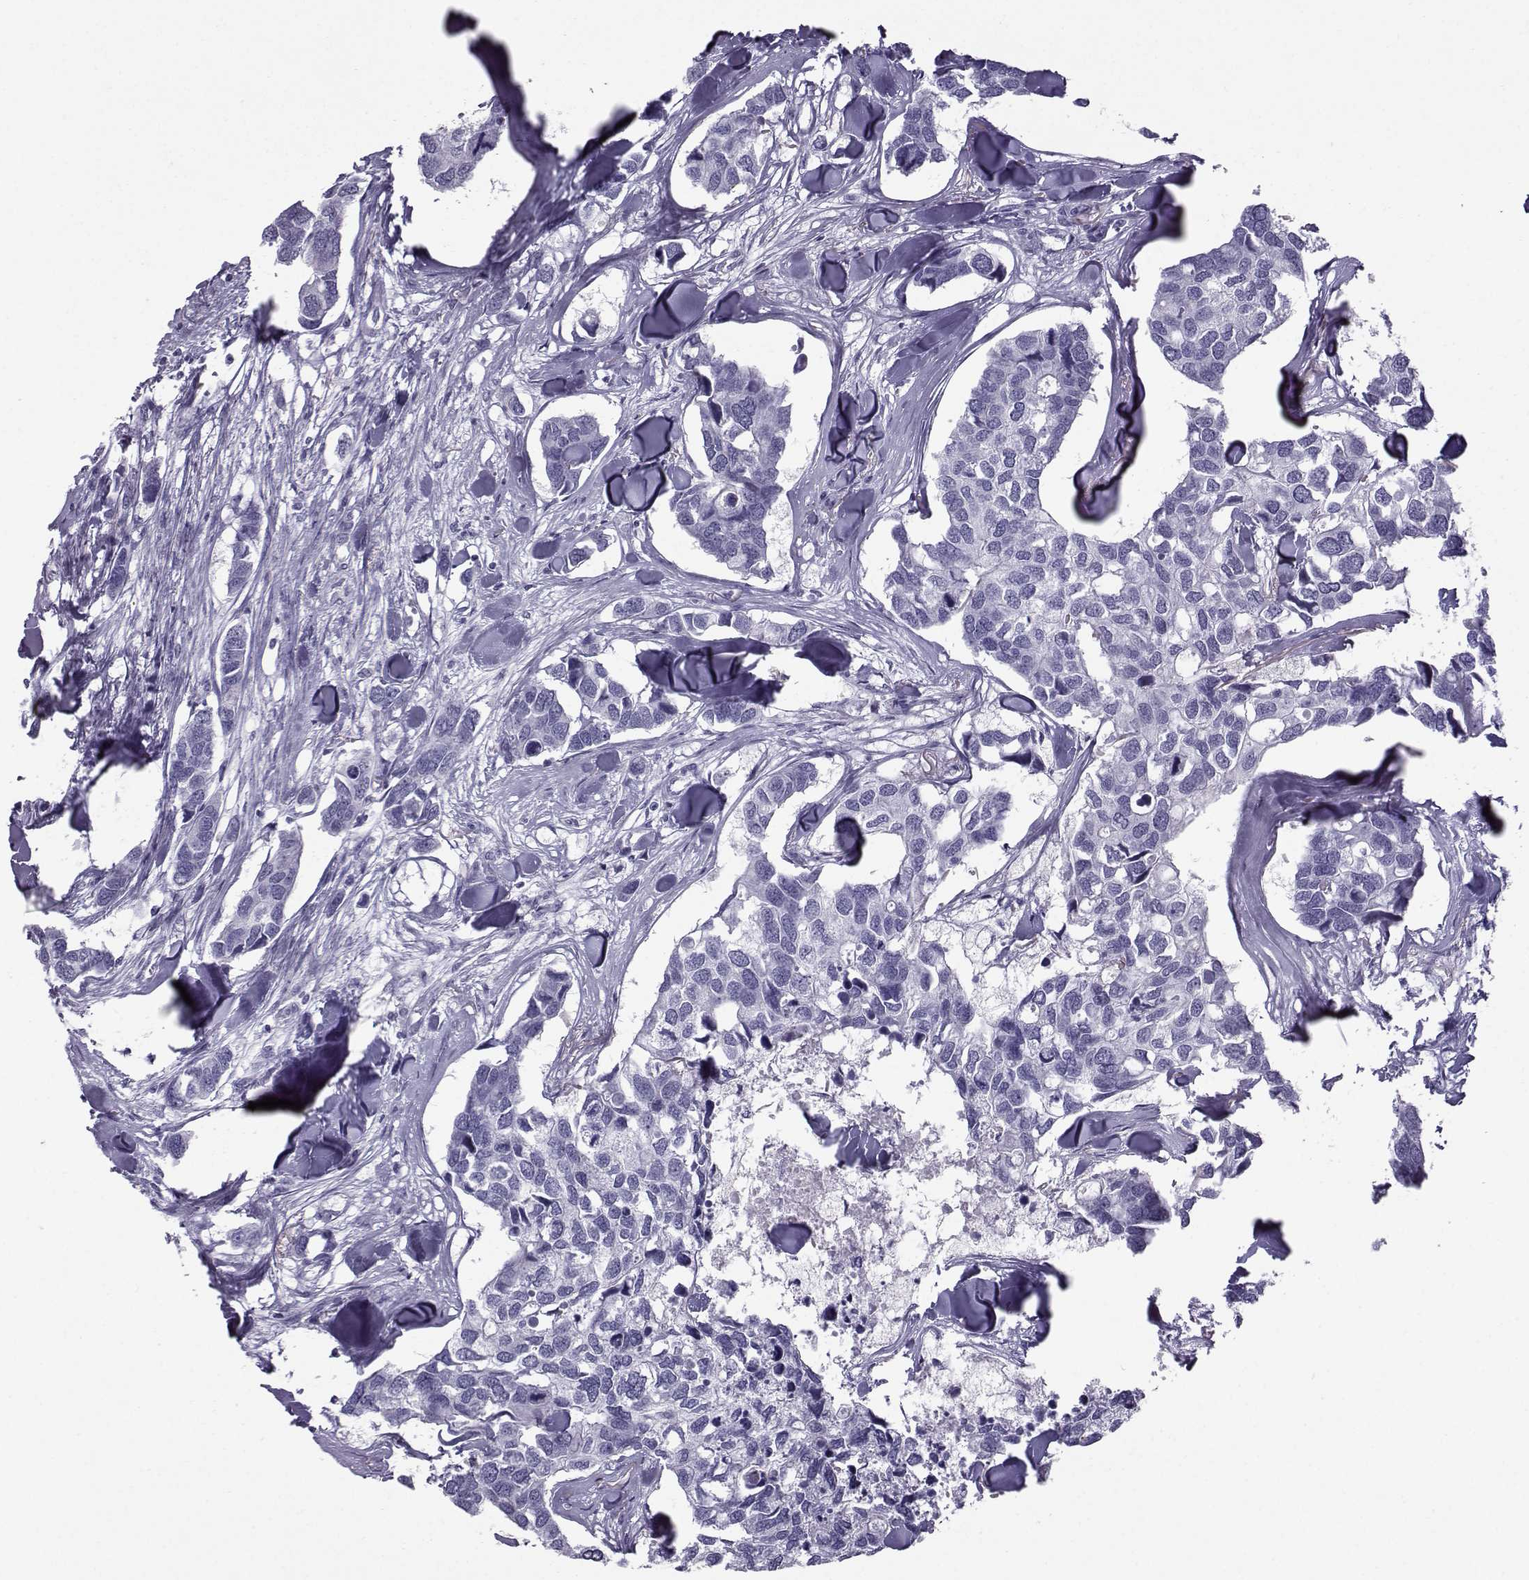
{"staining": {"intensity": "negative", "quantity": "none", "location": "none"}, "tissue": "breast cancer", "cell_type": "Tumor cells", "image_type": "cancer", "snomed": [{"axis": "morphology", "description": "Duct carcinoma"}, {"axis": "topography", "description": "Breast"}], "caption": "DAB (3,3'-diaminobenzidine) immunohistochemical staining of breast infiltrating ductal carcinoma displays no significant staining in tumor cells.", "gene": "DMRT3", "patient": {"sex": "female", "age": 83}}